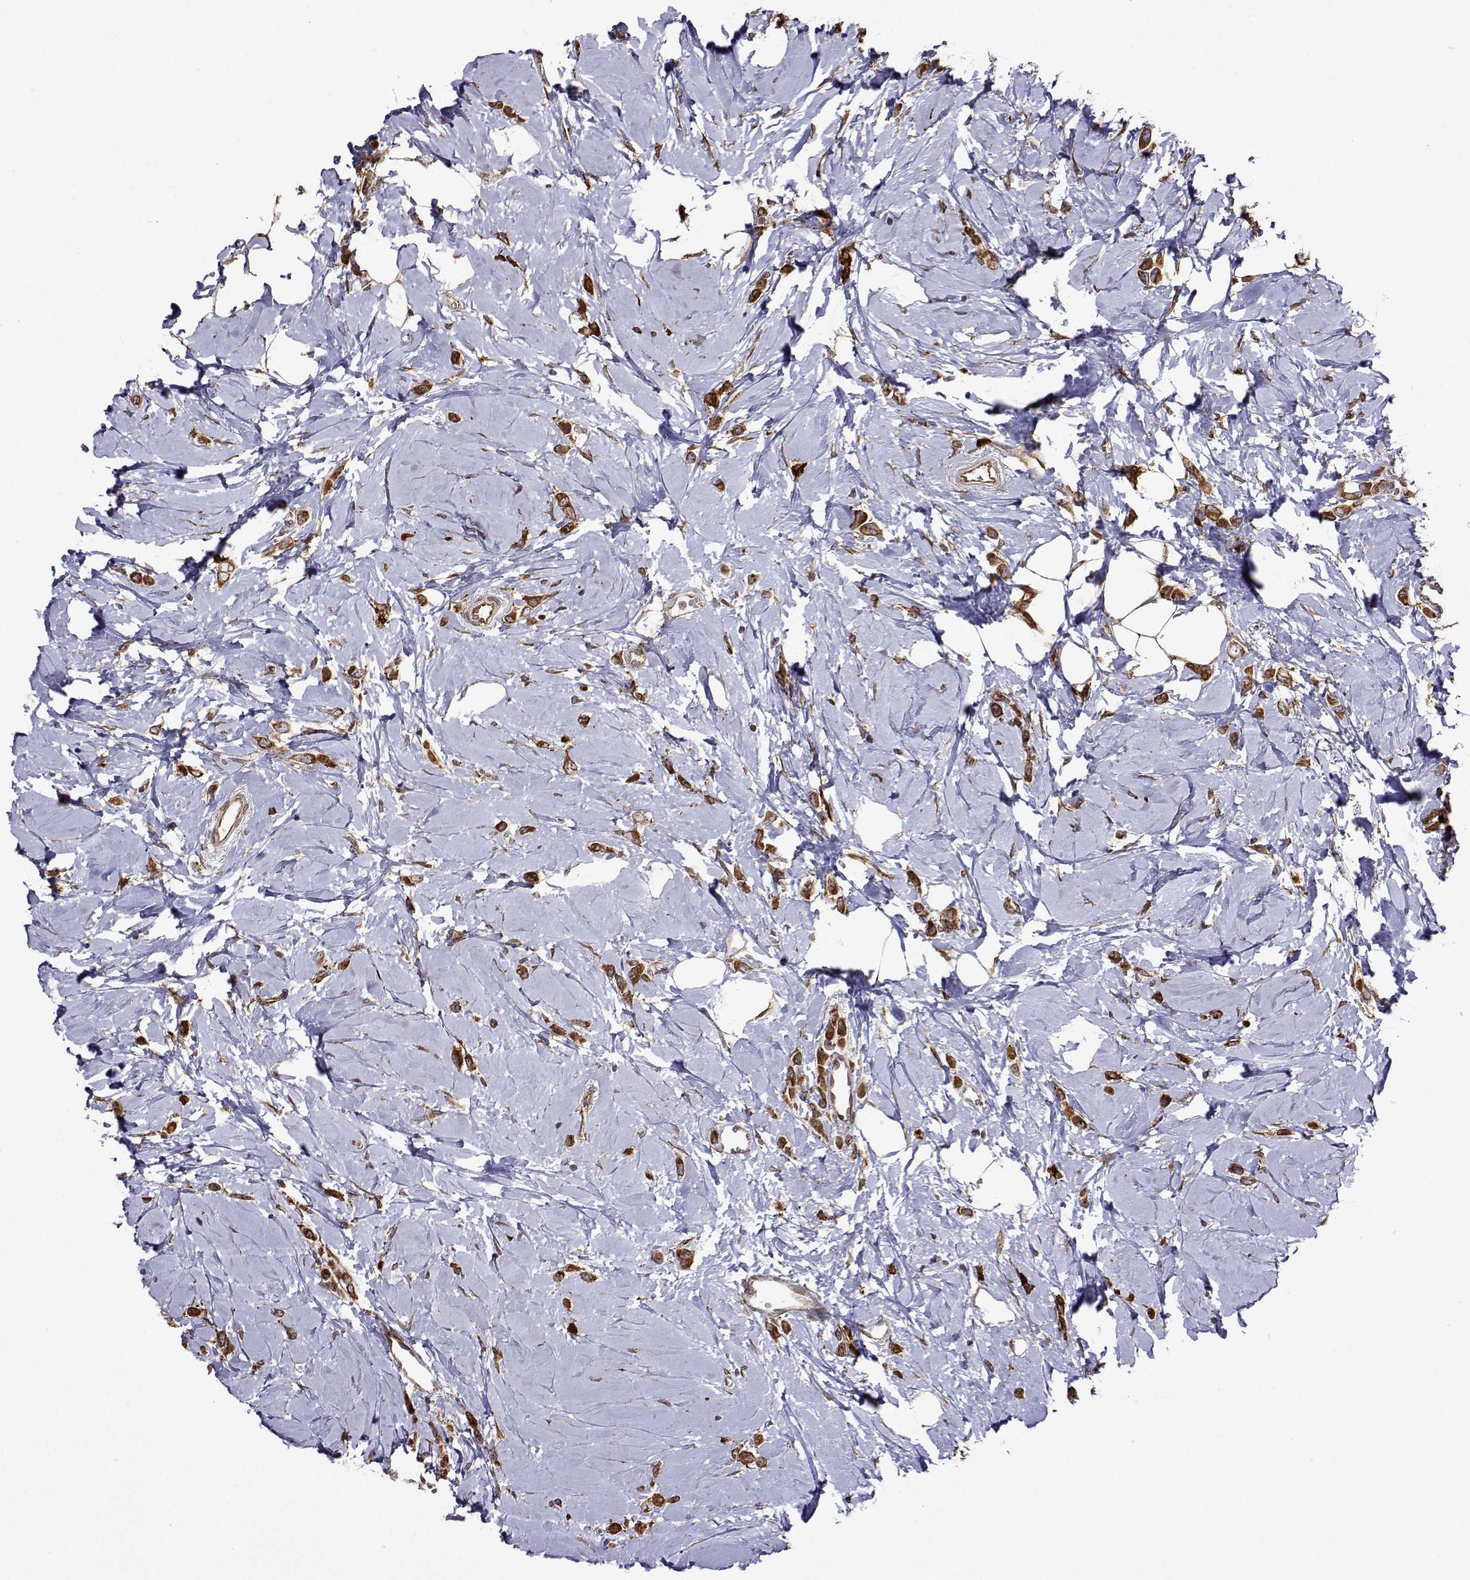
{"staining": {"intensity": "strong", "quantity": ">75%", "location": "cytoplasmic/membranous"}, "tissue": "breast cancer", "cell_type": "Tumor cells", "image_type": "cancer", "snomed": [{"axis": "morphology", "description": "Lobular carcinoma"}, {"axis": "topography", "description": "Breast"}], "caption": "Human breast cancer (lobular carcinoma) stained with a brown dye shows strong cytoplasmic/membranous positive positivity in approximately >75% of tumor cells.", "gene": "PGRMC2", "patient": {"sex": "female", "age": 66}}